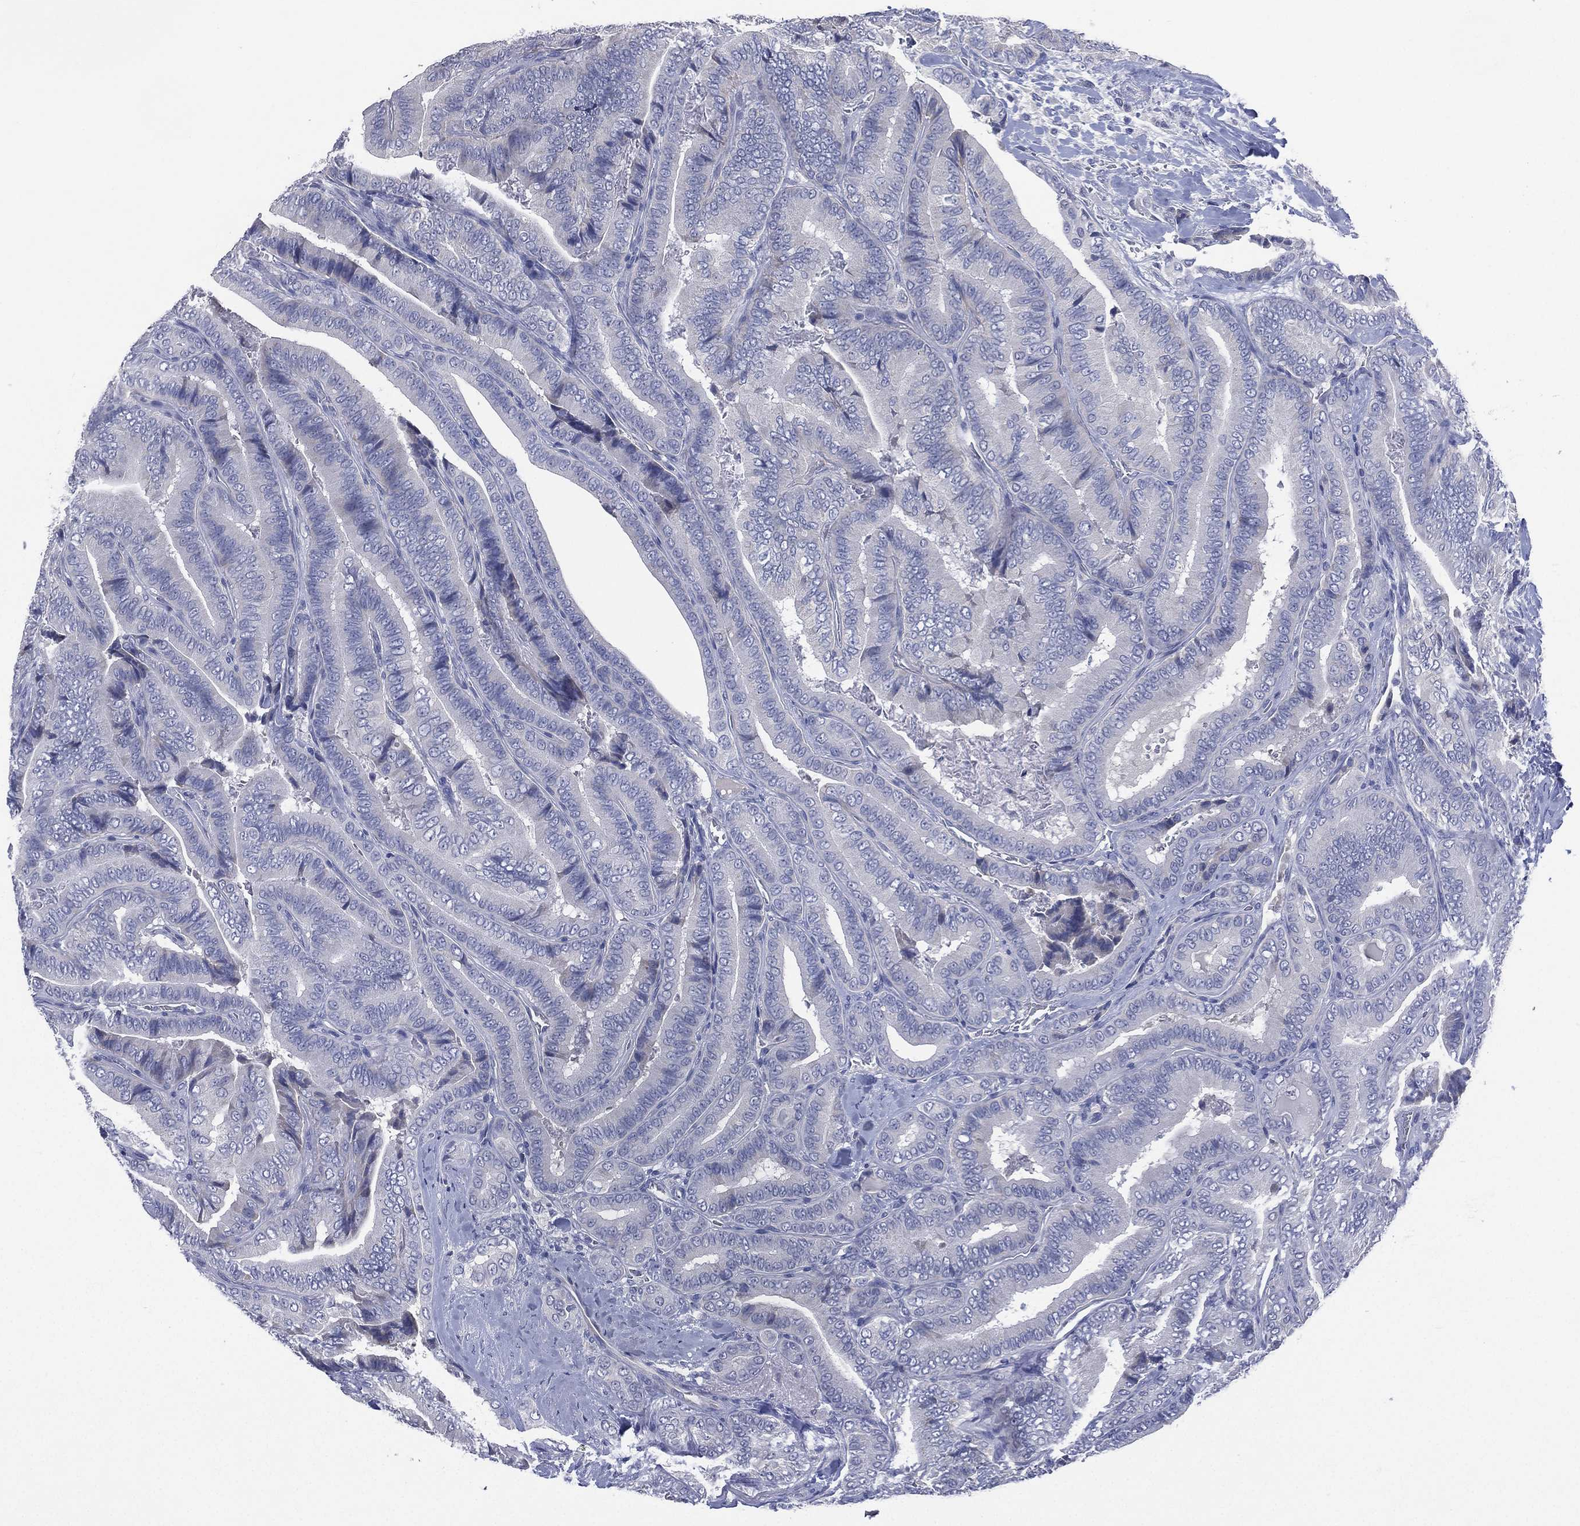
{"staining": {"intensity": "negative", "quantity": "none", "location": "none"}, "tissue": "thyroid cancer", "cell_type": "Tumor cells", "image_type": "cancer", "snomed": [{"axis": "morphology", "description": "Papillary adenocarcinoma, NOS"}, {"axis": "topography", "description": "Thyroid gland"}], "caption": "High magnification brightfield microscopy of thyroid cancer (papillary adenocarcinoma) stained with DAB (brown) and counterstained with hematoxylin (blue): tumor cells show no significant positivity.", "gene": "KRT35", "patient": {"sex": "male", "age": 61}}